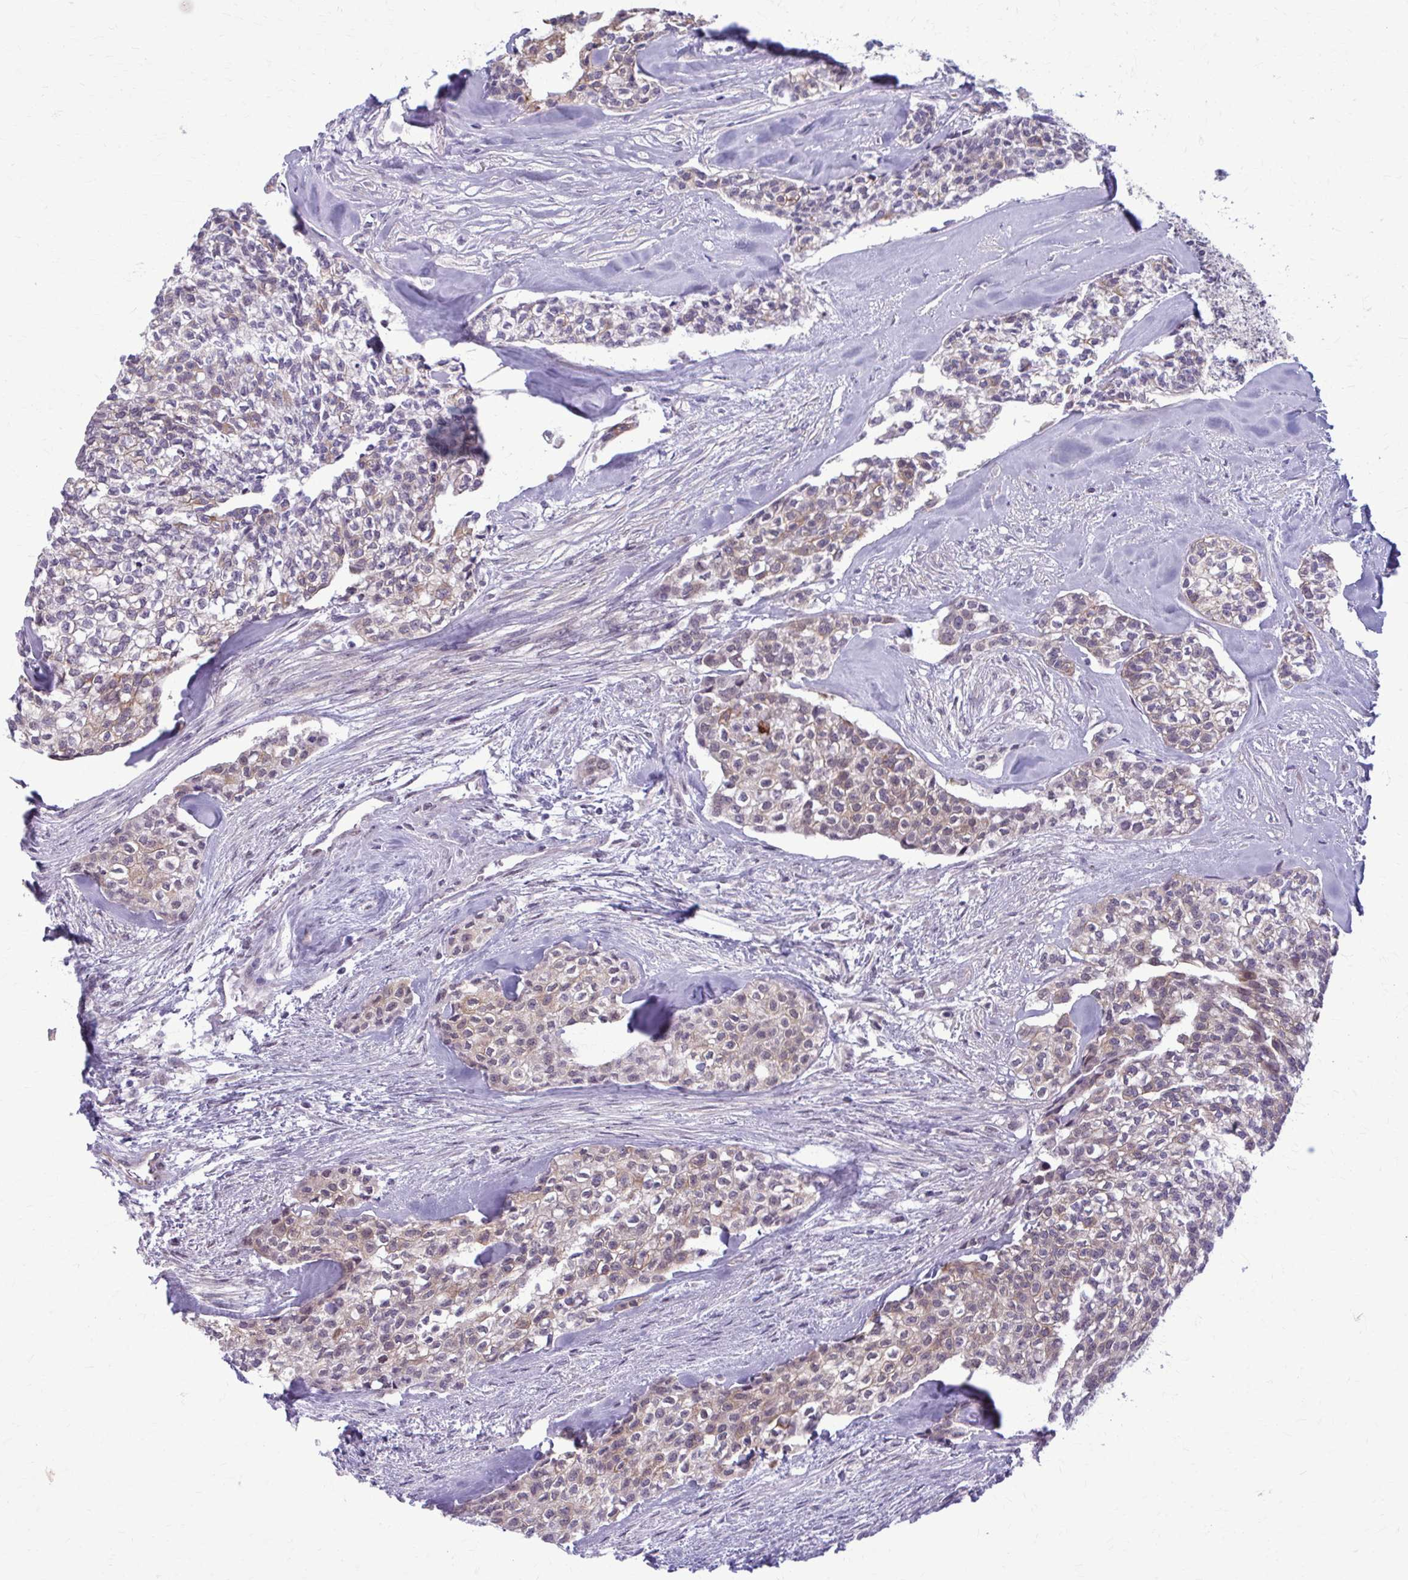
{"staining": {"intensity": "weak", "quantity": "25%-75%", "location": "cytoplasmic/membranous"}, "tissue": "head and neck cancer", "cell_type": "Tumor cells", "image_type": "cancer", "snomed": [{"axis": "morphology", "description": "Adenocarcinoma, NOS"}, {"axis": "topography", "description": "Head-Neck"}], "caption": "The image demonstrates staining of adenocarcinoma (head and neck), revealing weak cytoplasmic/membranous protein positivity (brown color) within tumor cells. (Stains: DAB in brown, nuclei in blue, Microscopy: brightfield microscopy at high magnification).", "gene": "NUMBL", "patient": {"sex": "male", "age": 81}}